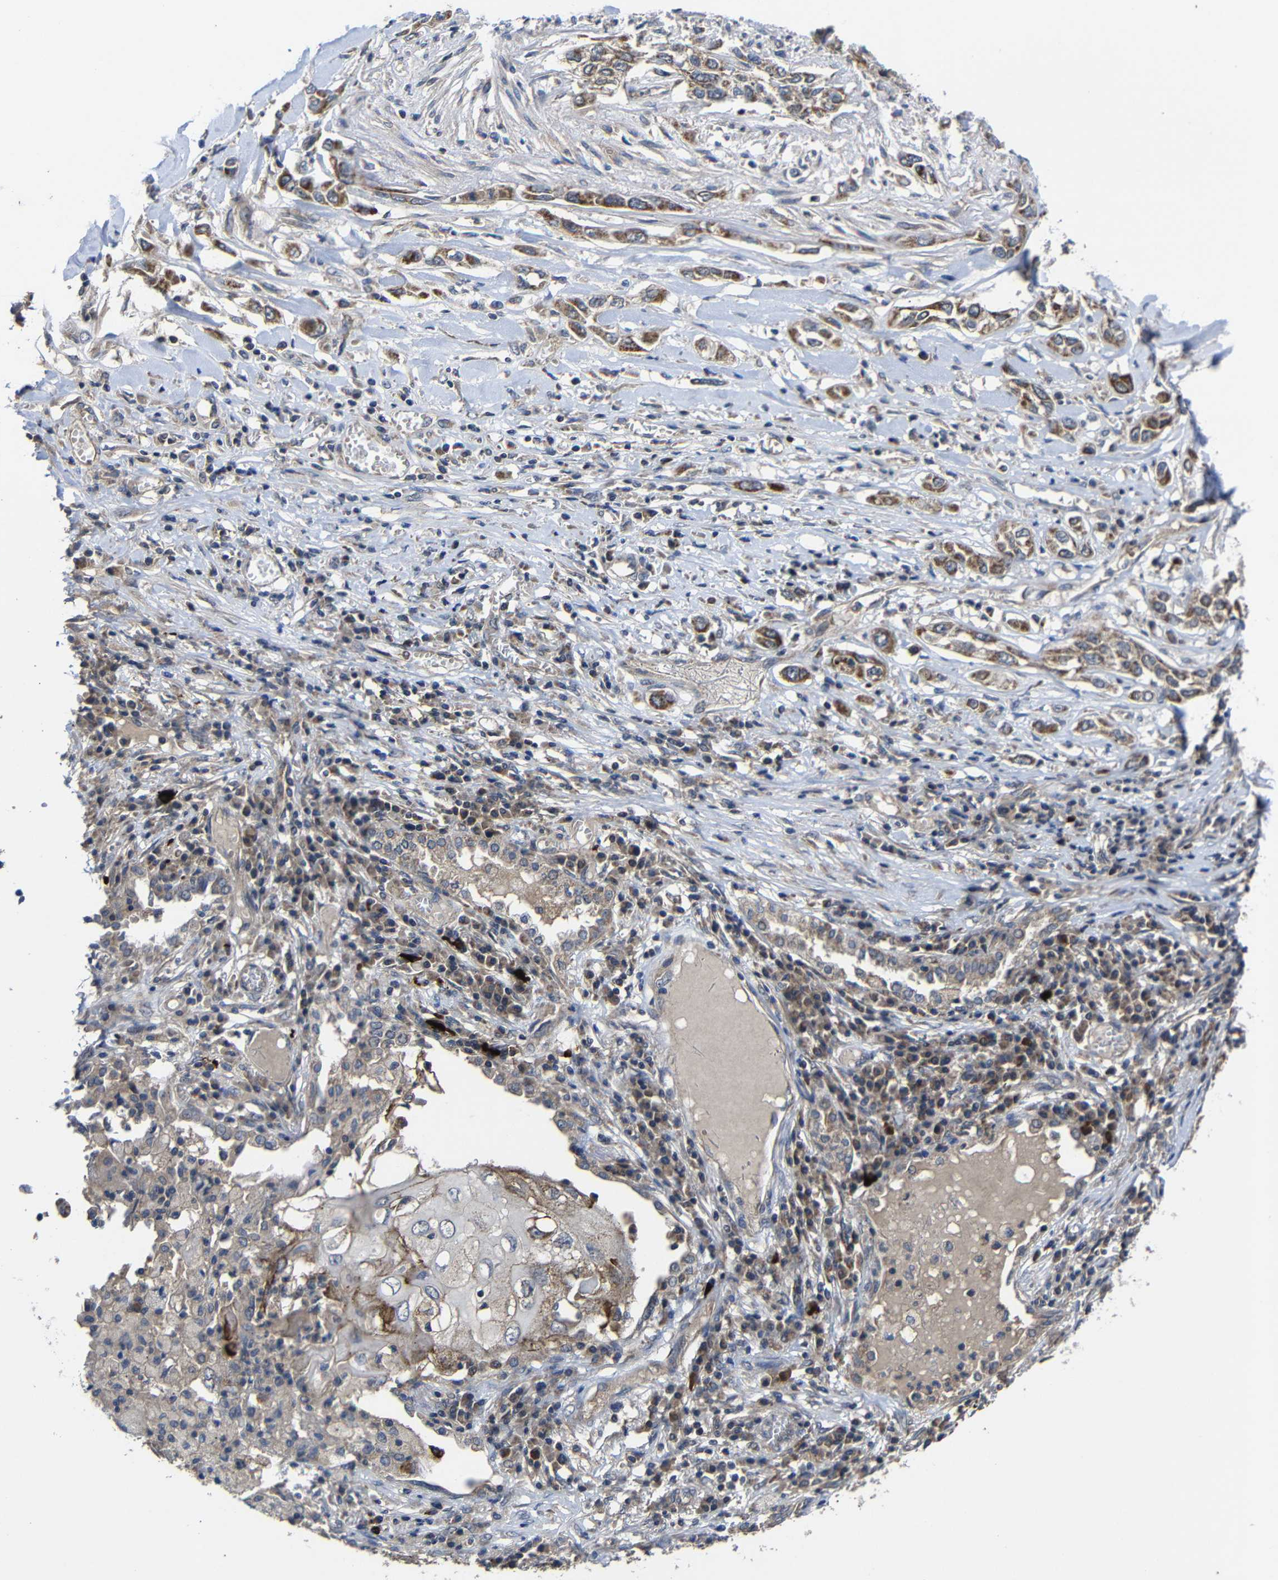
{"staining": {"intensity": "moderate", "quantity": ">75%", "location": "cytoplasmic/membranous"}, "tissue": "lung cancer", "cell_type": "Tumor cells", "image_type": "cancer", "snomed": [{"axis": "morphology", "description": "Squamous cell carcinoma, NOS"}, {"axis": "topography", "description": "Lung"}], "caption": "Brown immunohistochemical staining in human lung cancer shows moderate cytoplasmic/membranous staining in about >75% of tumor cells.", "gene": "LPAR5", "patient": {"sex": "male", "age": 71}}